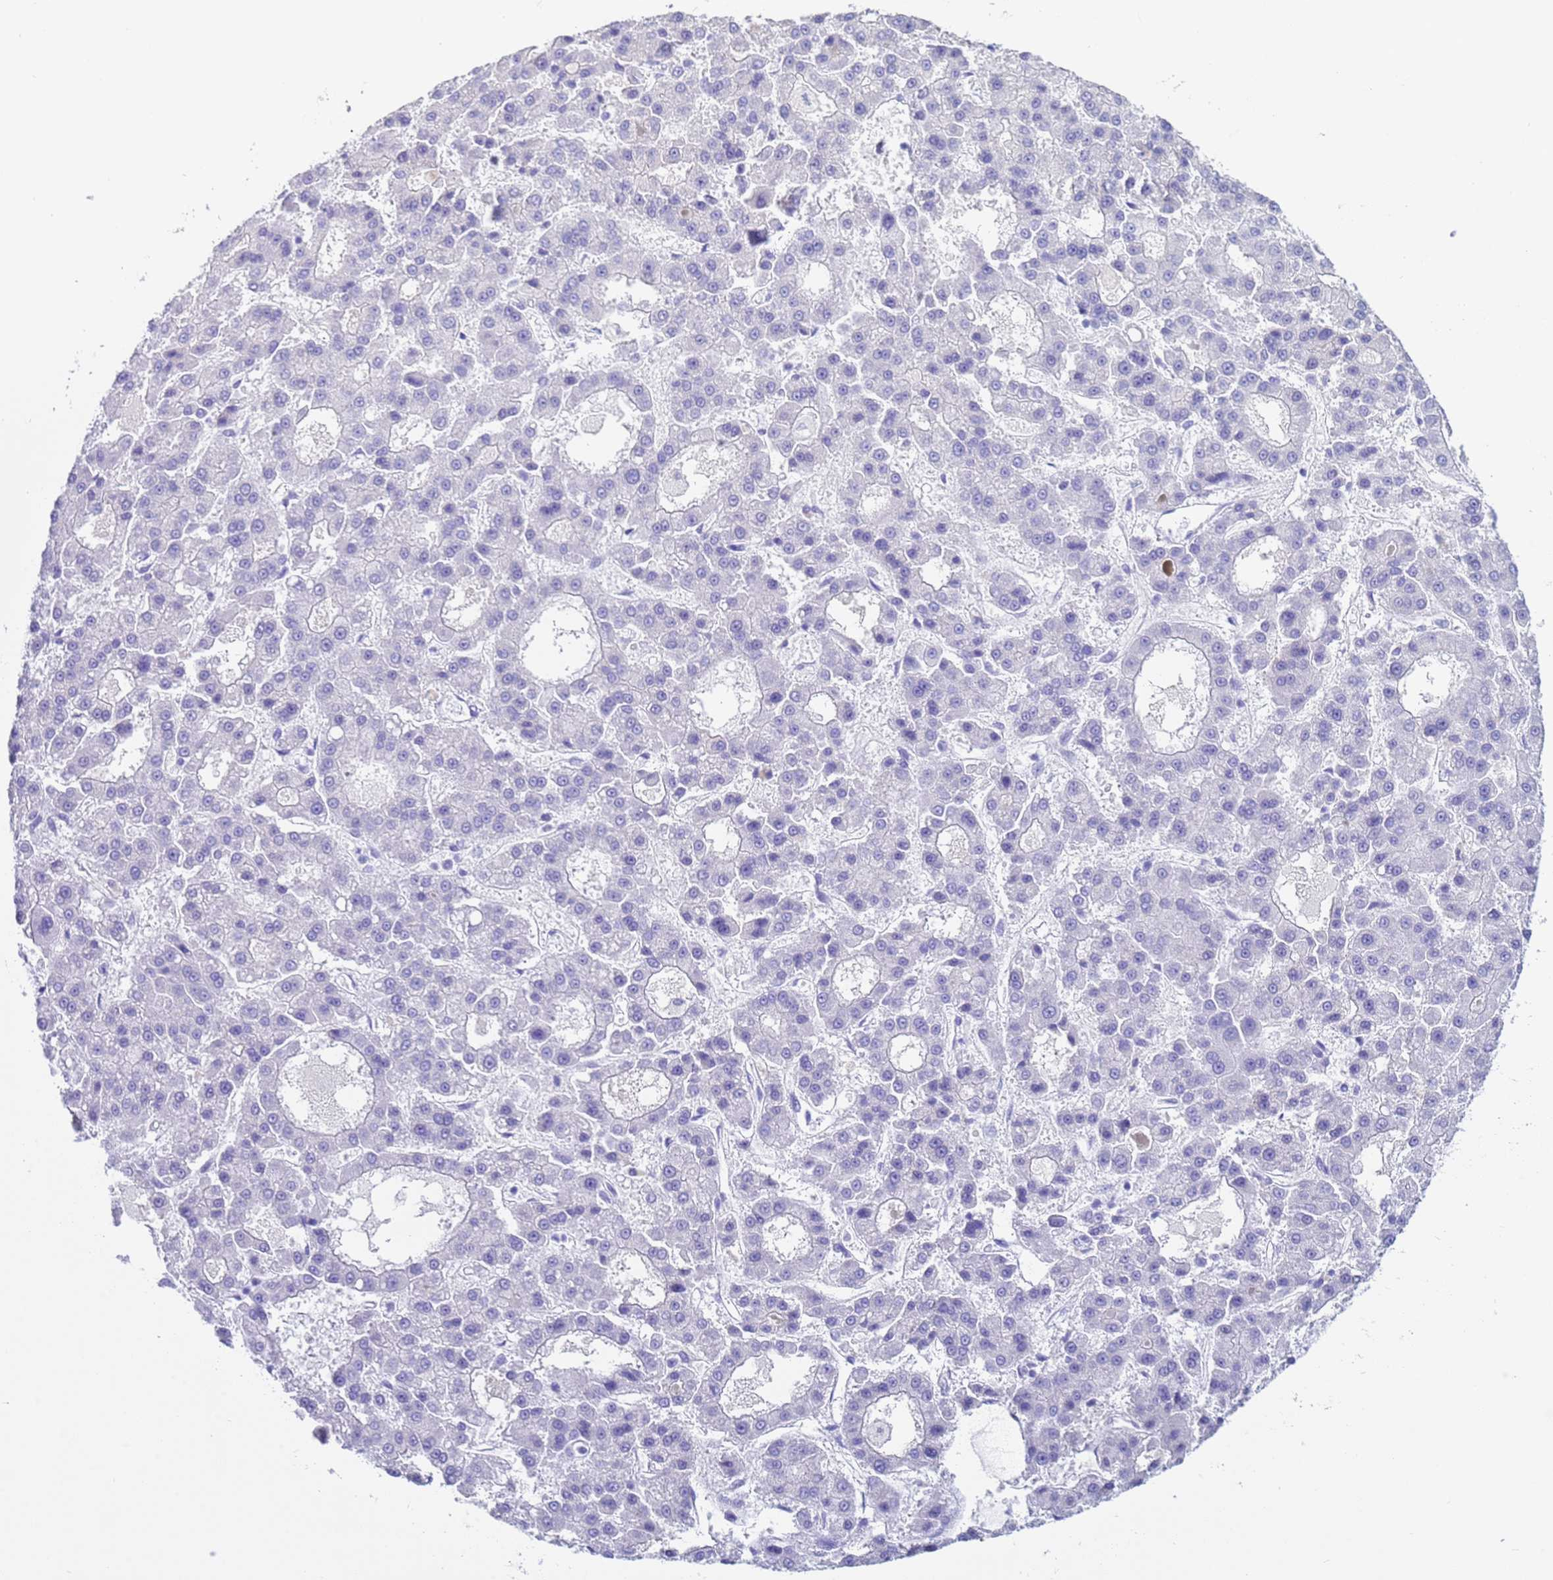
{"staining": {"intensity": "negative", "quantity": "none", "location": "none"}, "tissue": "liver cancer", "cell_type": "Tumor cells", "image_type": "cancer", "snomed": [{"axis": "morphology", "description": "Carcinoma, Hepatocellular, NOS"}, {"axis": "topography", "description": "Liver"}], "caption": "The immunohistochemistry (IHC) micrograph has no significant positivity in tumor cells of liver cancer tissue.", "gene": "CKM", "patient": {"sex": "male", "age": 70}}